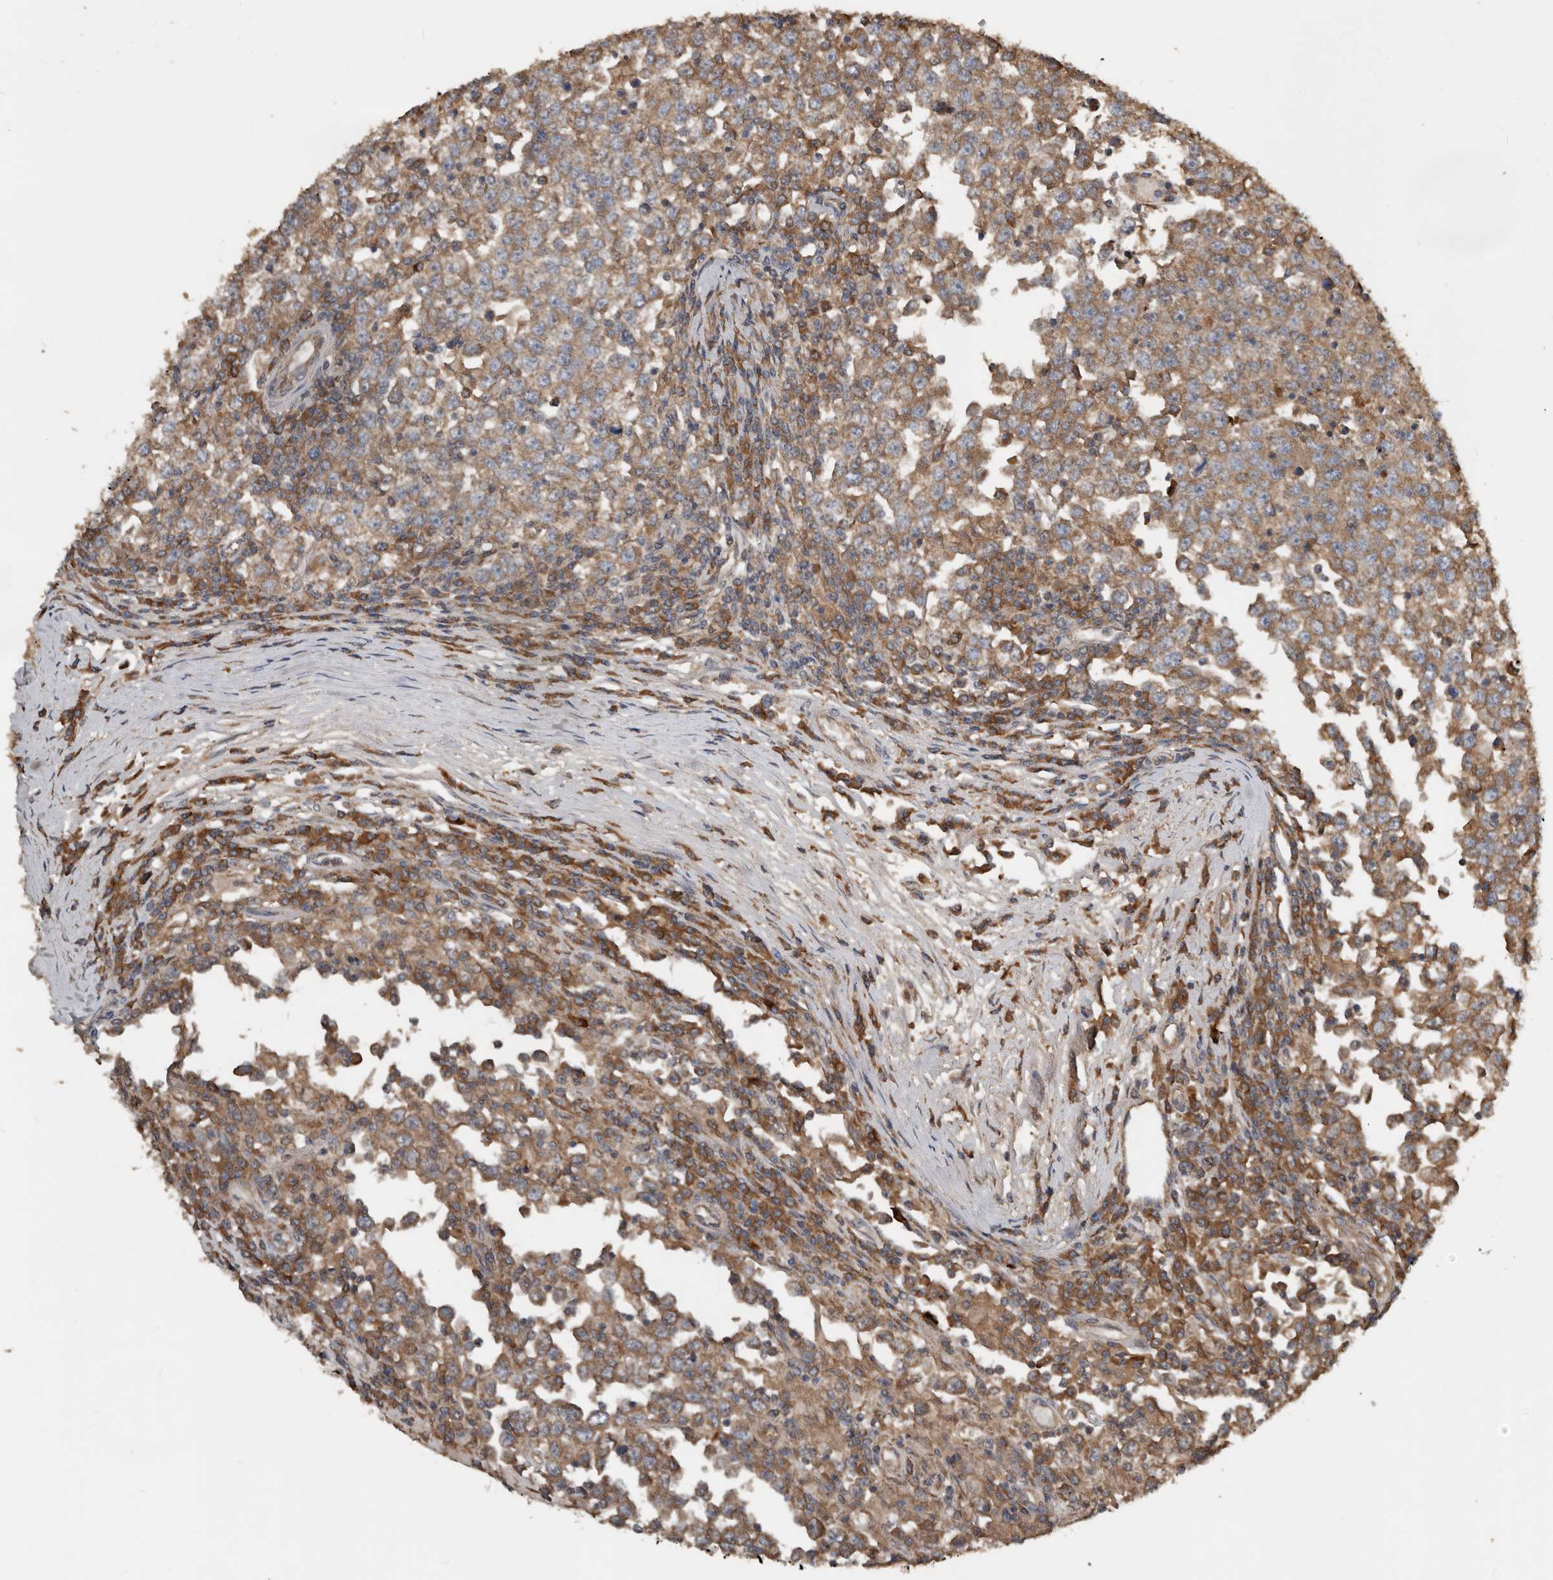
{"staining": {"intensity": "moderate", "quantity": ">75%", "location": "cytoplasmic/membranous"}, "tissue": "testis cancer", "cell_type": "Tumor cells", "image_type": "cancer", "snomed": [{"axis": "morphology", "description": "Seminoma, NOS"}, {"axis": "topography", "description": "Testis"}], "caption": "Seminoma (testis) stained for a protein reveals moderate cytoplasmic/membranous positivity in tumor cells.", "gene": "RNF207", "patient": {"sex": "male", "age": 65}}